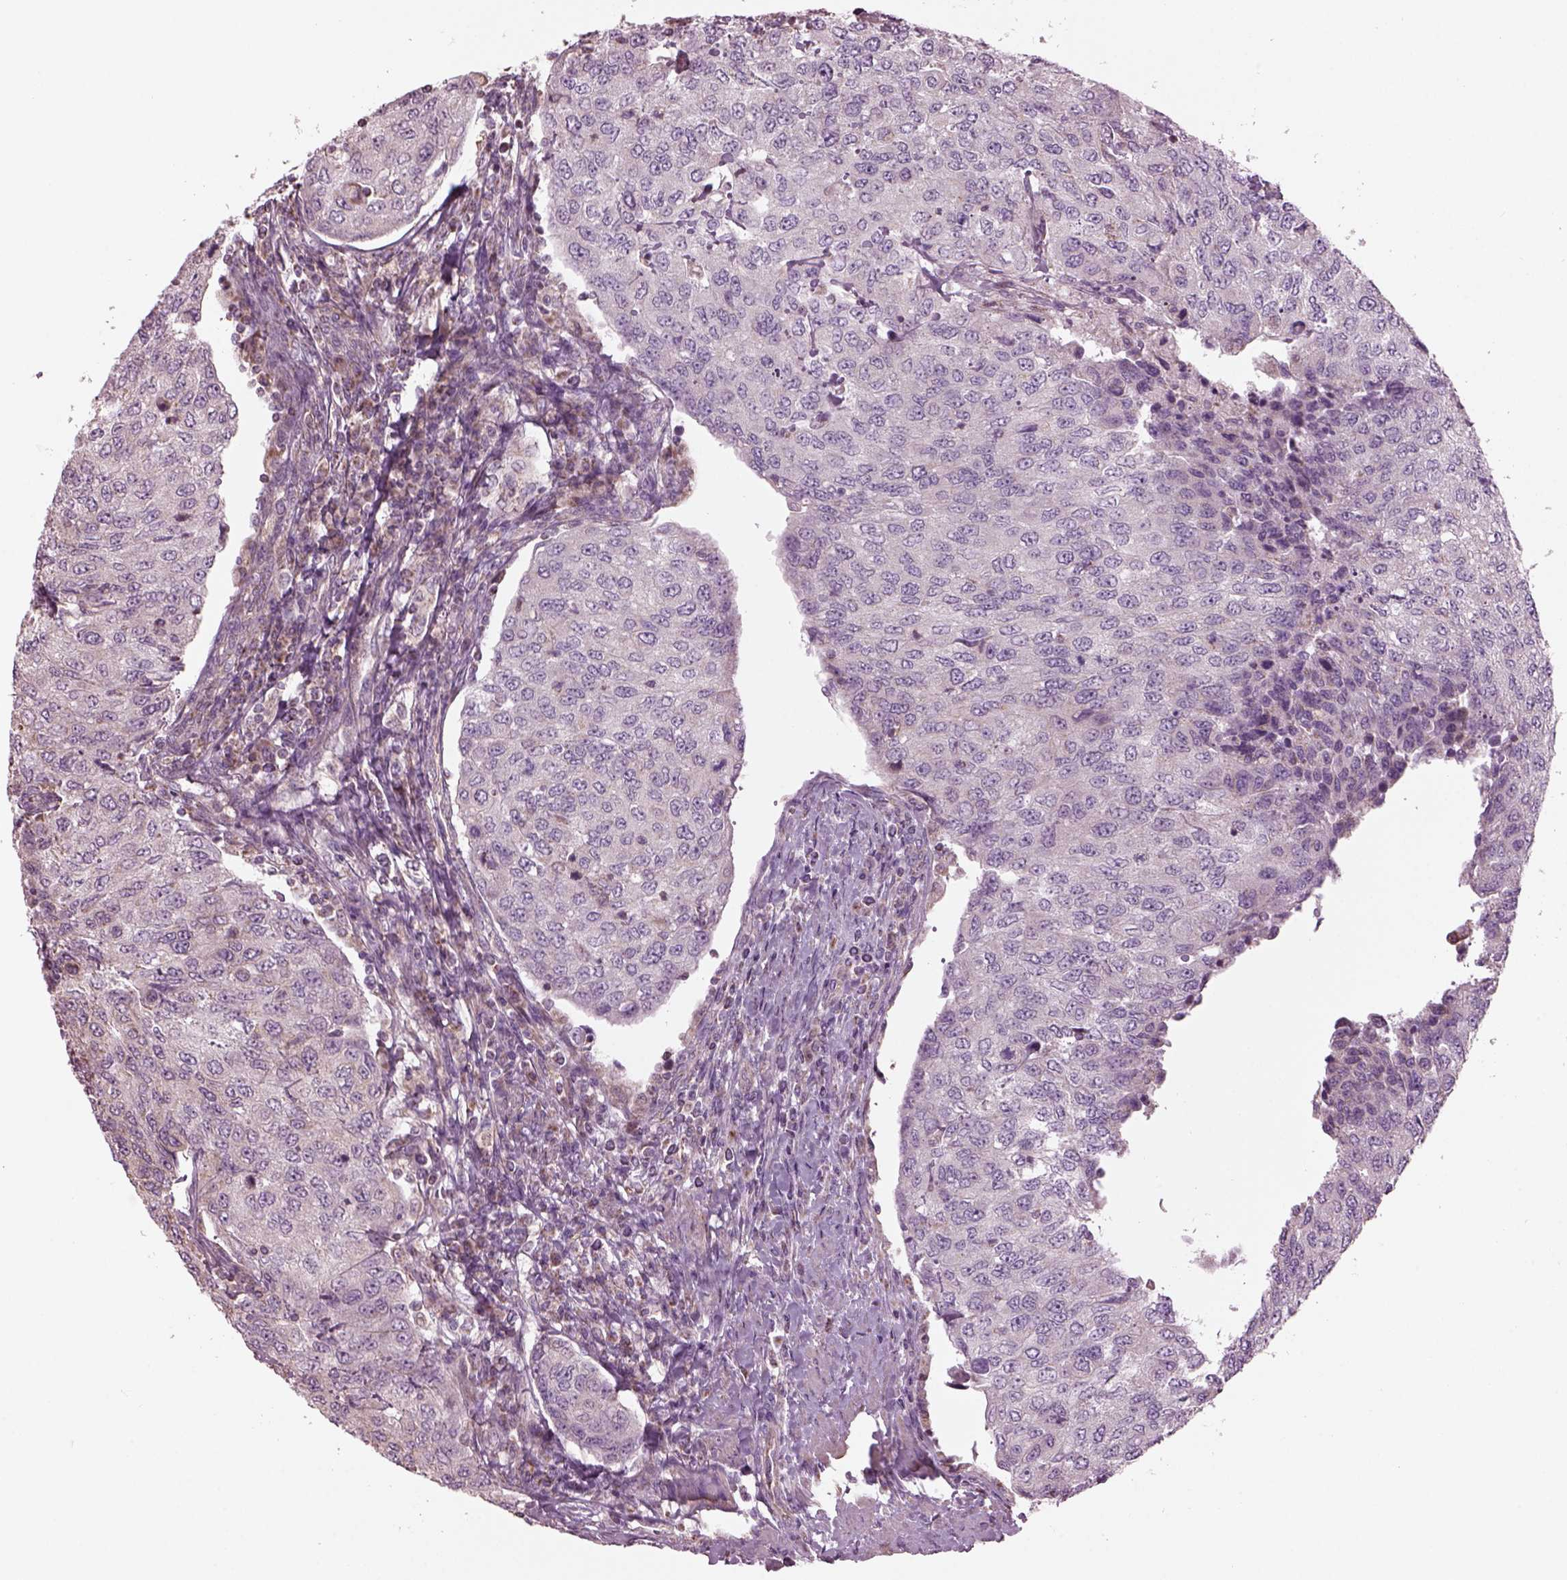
{"staining": {"intensity": "negative", "quantity": "none", "location": "none"}, "tissue": "urothelial cancer", "cell_type": "Tumor cells", "image_type": "cancer", "snomed": [{"axis": "morphology", "description": "Urothelial carcinoma, High grade"}, {"axis": "topography", "description": "Urinary bladder"}], "caption": "The histopathology image displays no significant staining in tumor cells of high-grade urothelial carcinoma.", "gene": "SPATA7", "patient": {"sex": "female", "age": 78}}